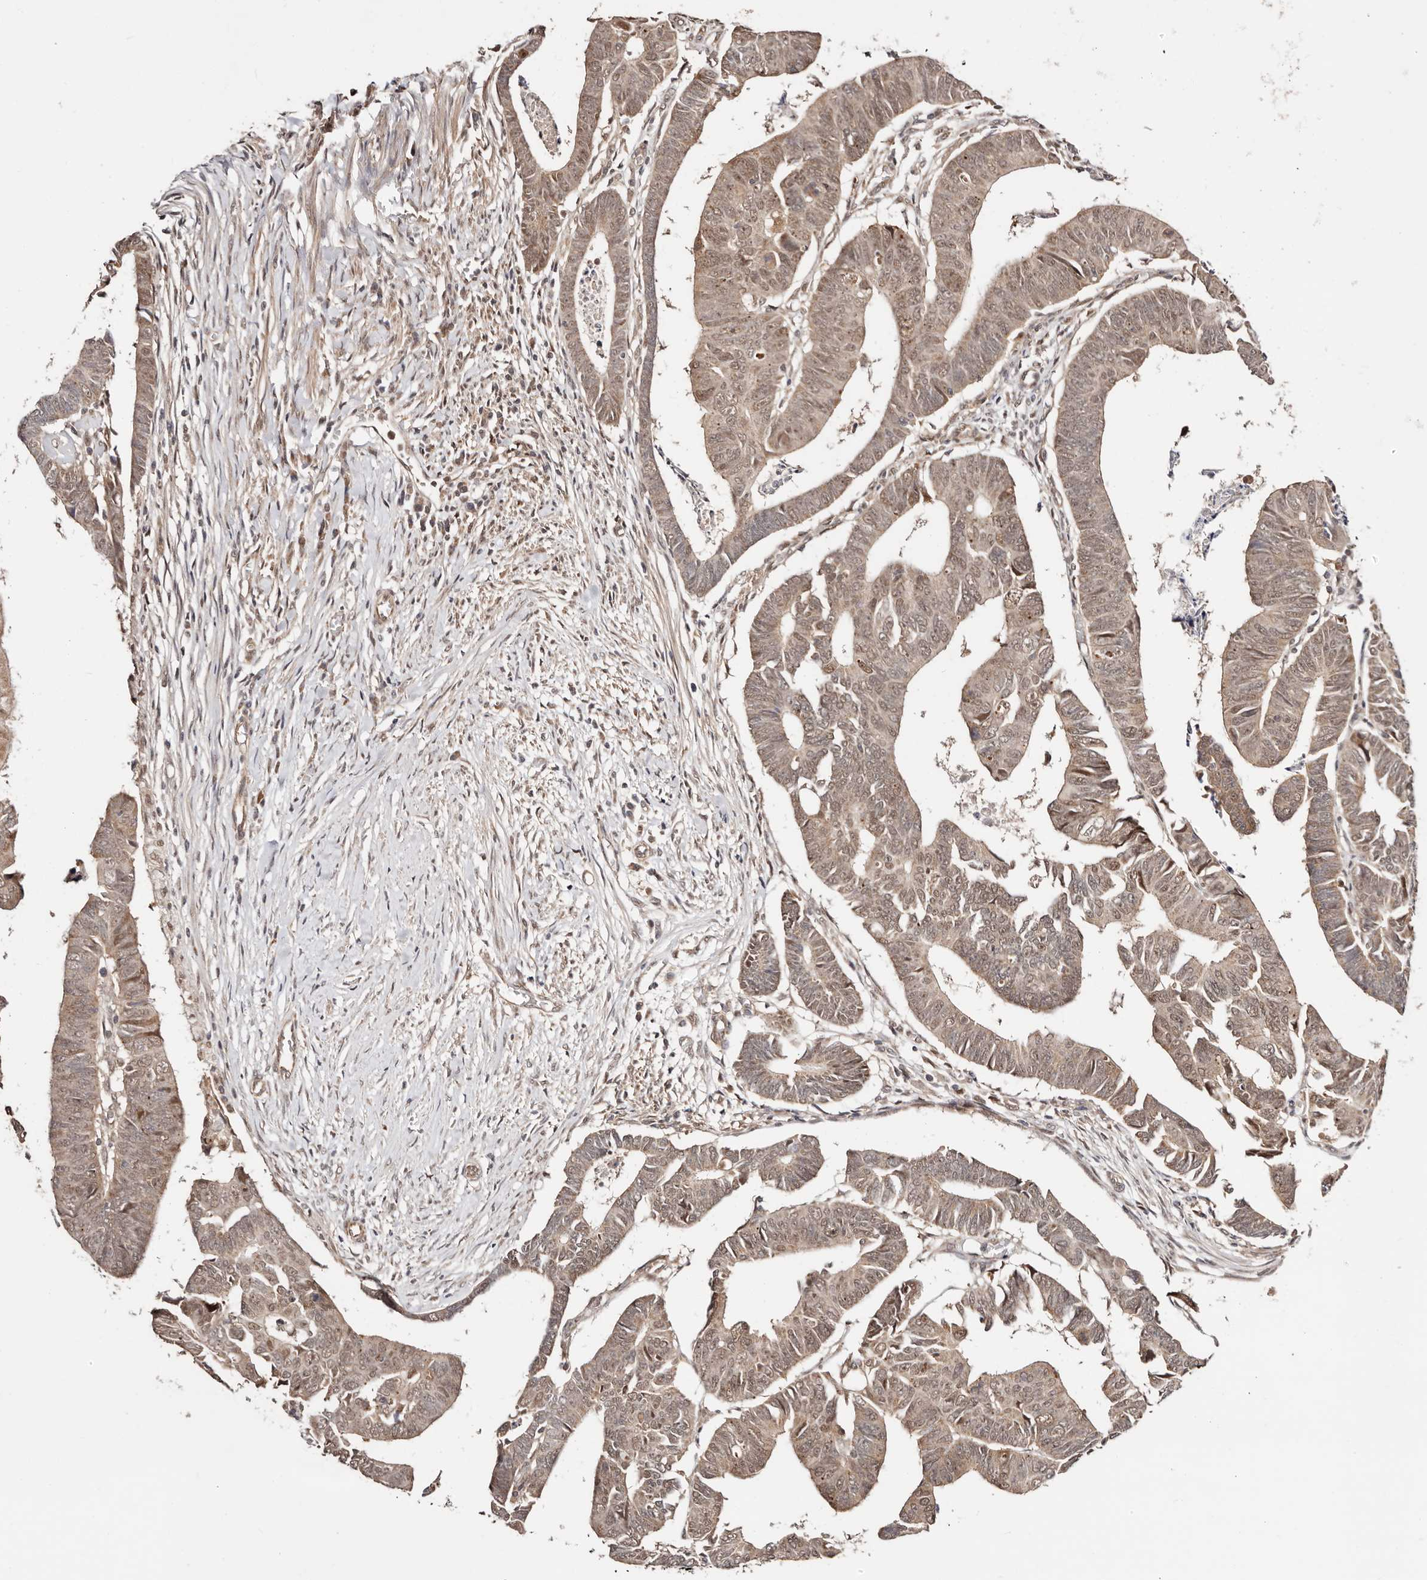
{"staining": {"intensity": "weak", "quantity": ">75%", "location": "cytoplasmic/membranous,nuclear"}, "tissue": "colorectal cancer", "cell_type": "Tumor cells", "image_type": "cancer", "snomed": [{"axis": "morphology", "description": "Adenocarcinoma, NOS"}, {"axis": "topography", "description": "Rectum"}], "caption": "This histopathology image exhibits immunohistochemistry staining of colorectal cancer (adenocarcinoma), with low weak cytoplasmic/membranous and nuclear expression in about >75% of tumor cells.", "gene": "CTNNBL1", "patient": {"sex": "female", "age": 65}}